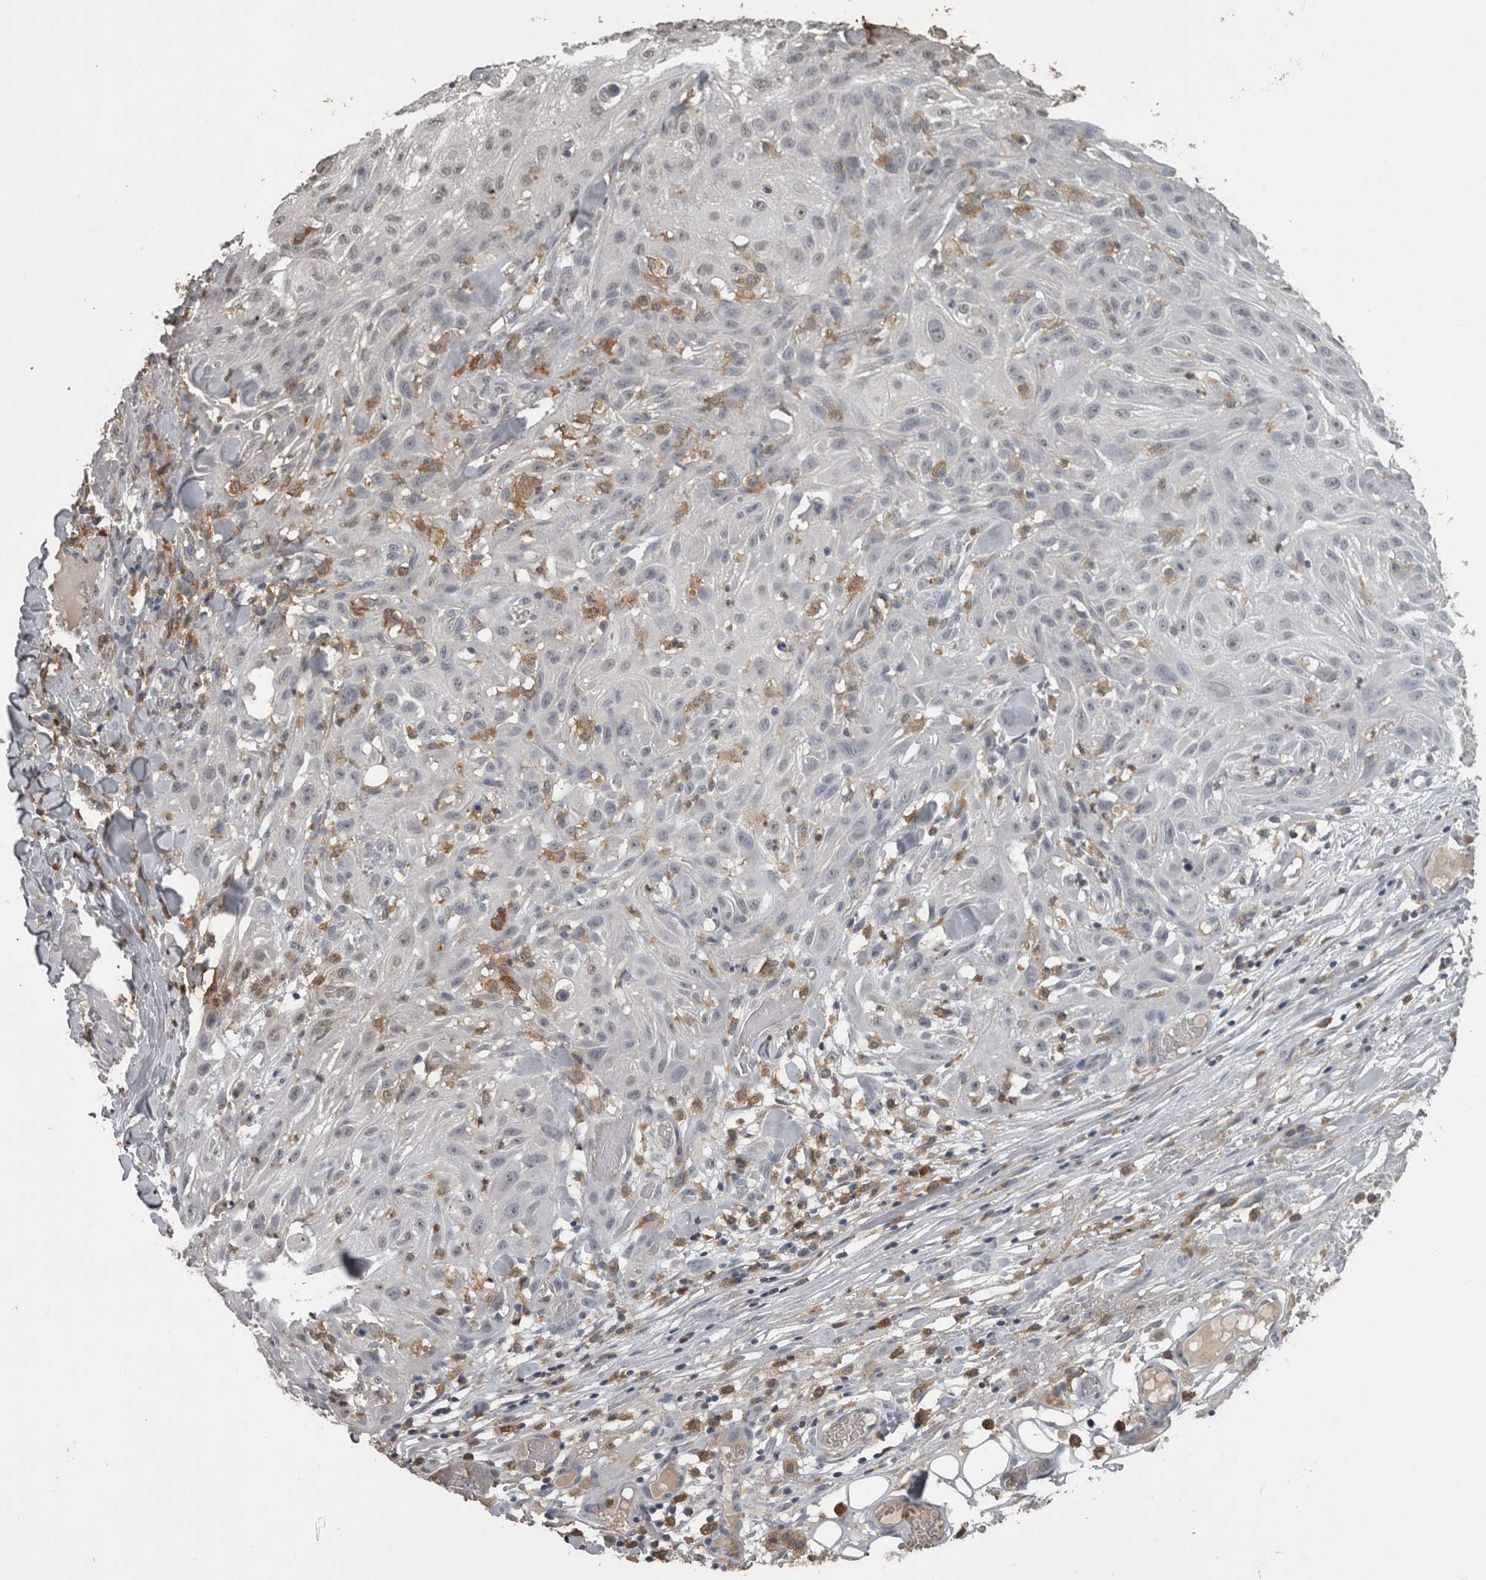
{"staining": {"intensity": "moderate", "quantity": "<25%", "location": "cytoplasmic/membranous"}, "tissue": "skin cancer", "cell_type": "Tumor cells", "image_type": "cancer", "snomed": [{"axis": "morphology", "description": "Squamous cell carcinoma, NOS"}, {"axis": "topography", "description": "Skin"}], "caption": "This is an image of immunohistochemistry (IHC) staining of skin squamous cell carcinoma, which shows moderate positivity in the cytoplasmic/membranous of tumor cells.", "gene": "PIK3AP1", "patient": {"sex": "male", "age": 75}}